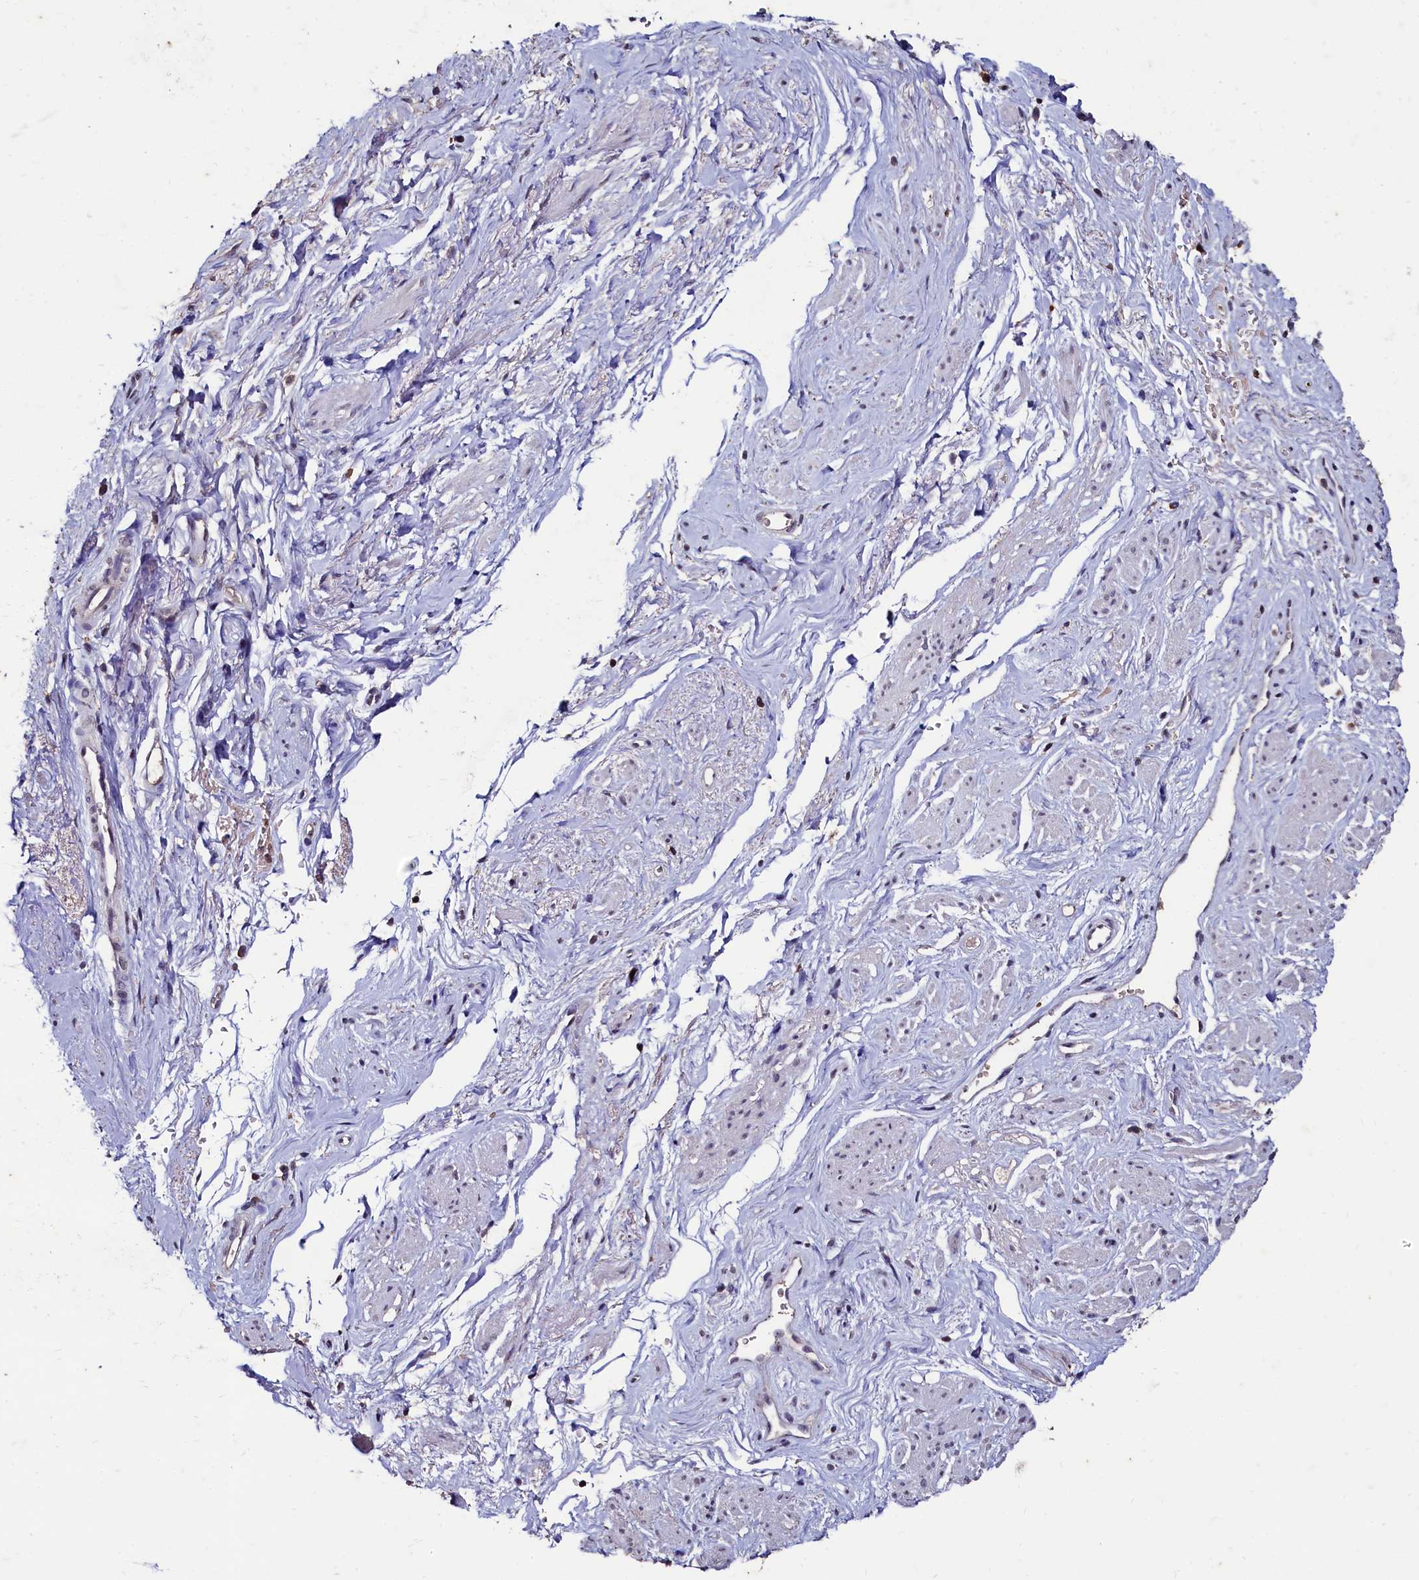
{"staining": {"intensity": "negative", "quantity": "none", "location": "none"}, "tissue": "smooth muscle", "cell_type": "Smooth muscle cells", "image_type": "normal", "snomed": [{"axis": "morphology", "description": "Normal tissue, NOS"}, {"axis": "topography", "description": "Smooth muscle"}, {"axis": "topography", "description": "Peripheral nerve tissue"}], "caption": "A high-resolution photomicrograph shows IHC staining of unremarkable smooth muscle, which exhibits no significant expression in smooth muscle cells.", "gene": "CSTPP1", "patient": {"sex": "male", "age": 69}}